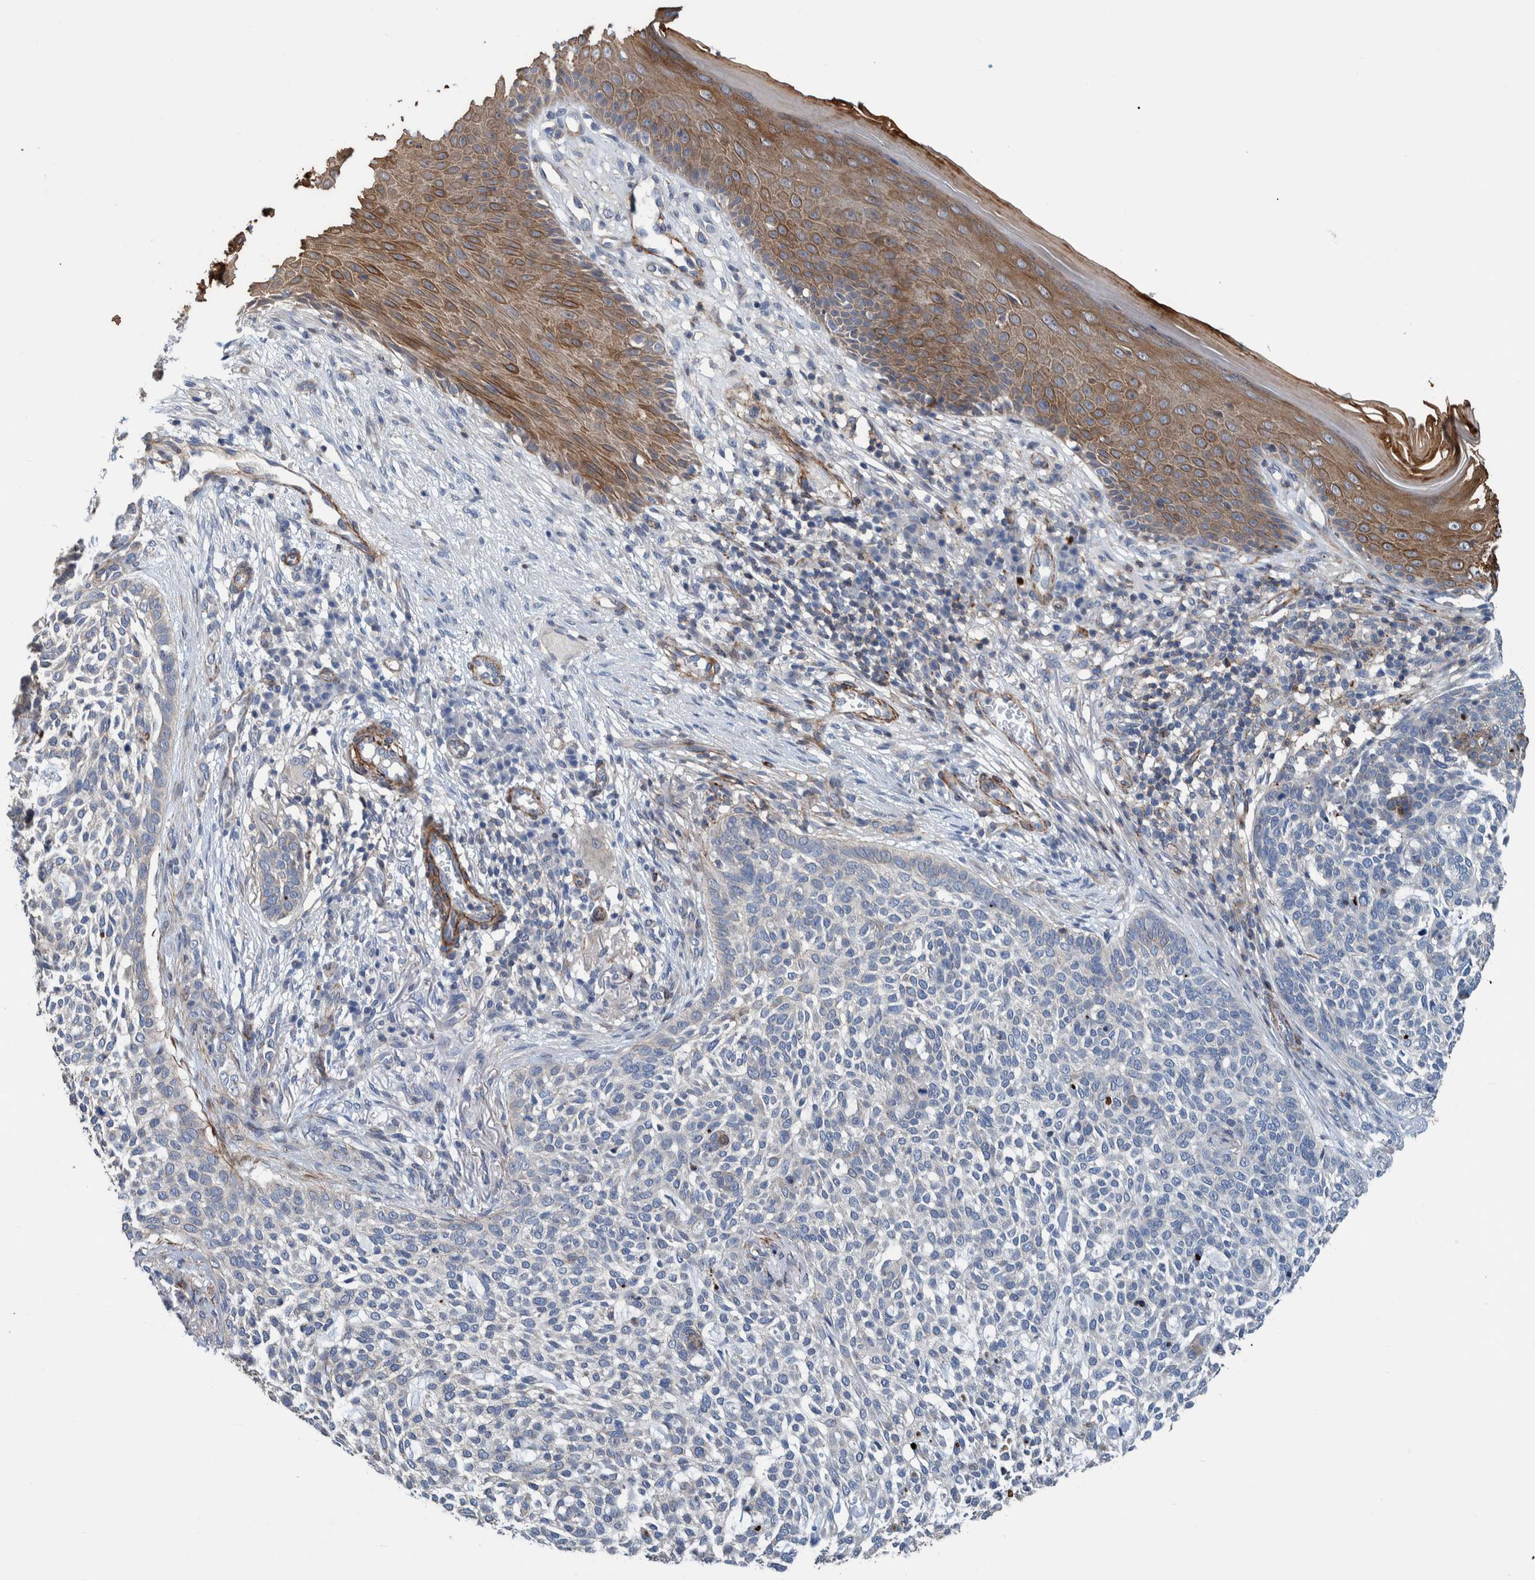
{"staining": {"intensity": "negative", "quantity": "none", "location": "none"}, "tissue": "skin cancer", "cell_type": "Tumor cells", "image_type": "cancer", "snomed": [{"axis": "morphology", "description": "Basal cell carcinoma"}, {"axis": "topography", "description": "Skin"}], "caption": "Micrograph shows no significant protein expression in tumor cells of skin cancer.", "gene": "MKS1", "patient": {"sex": "female", "age": 64}}